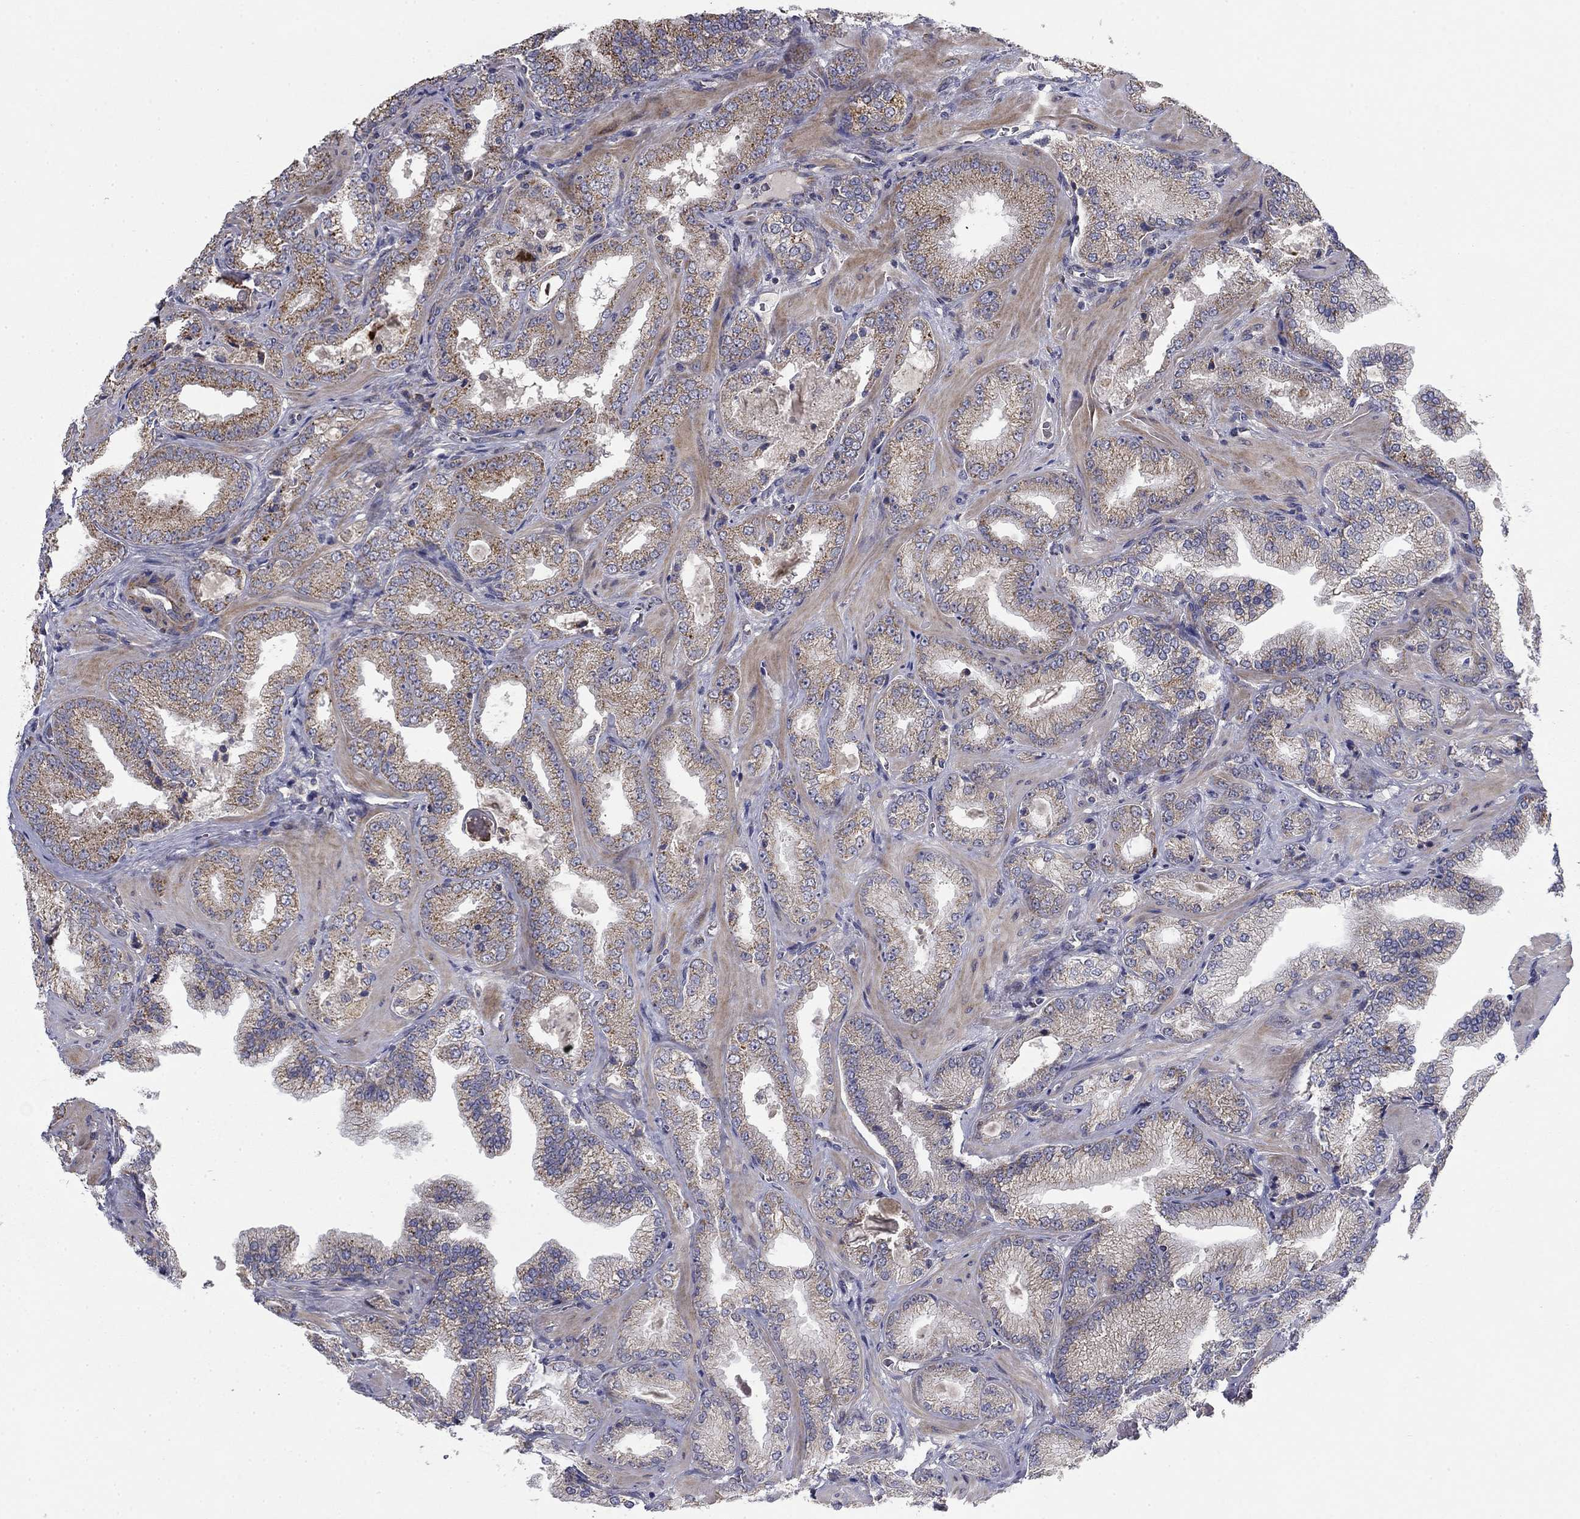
{"staining": {"intensity": "weak", "quantity": ">75%", "location": "cytoplasmic/membranous"}, "tissue": "prostate cancer", "cell_type": "Tumor cells", "image_type": "cancer", "snomed": [{"axis": "morphology", "description": "Adenocarcinoma, Low grade"}, {"axis": "topography", "description": "Prostate"}], "caption": "An image of human prostate adenocarcinoma (low-grade) stained for a protein demonstrates weak cytoplasmic/membranous brown staining in tumor cells. (Brightfield microscopy of DAB IHC at high magnification).", "gene": "MMAA", "patient": {"sex": "male", "age": 72}}